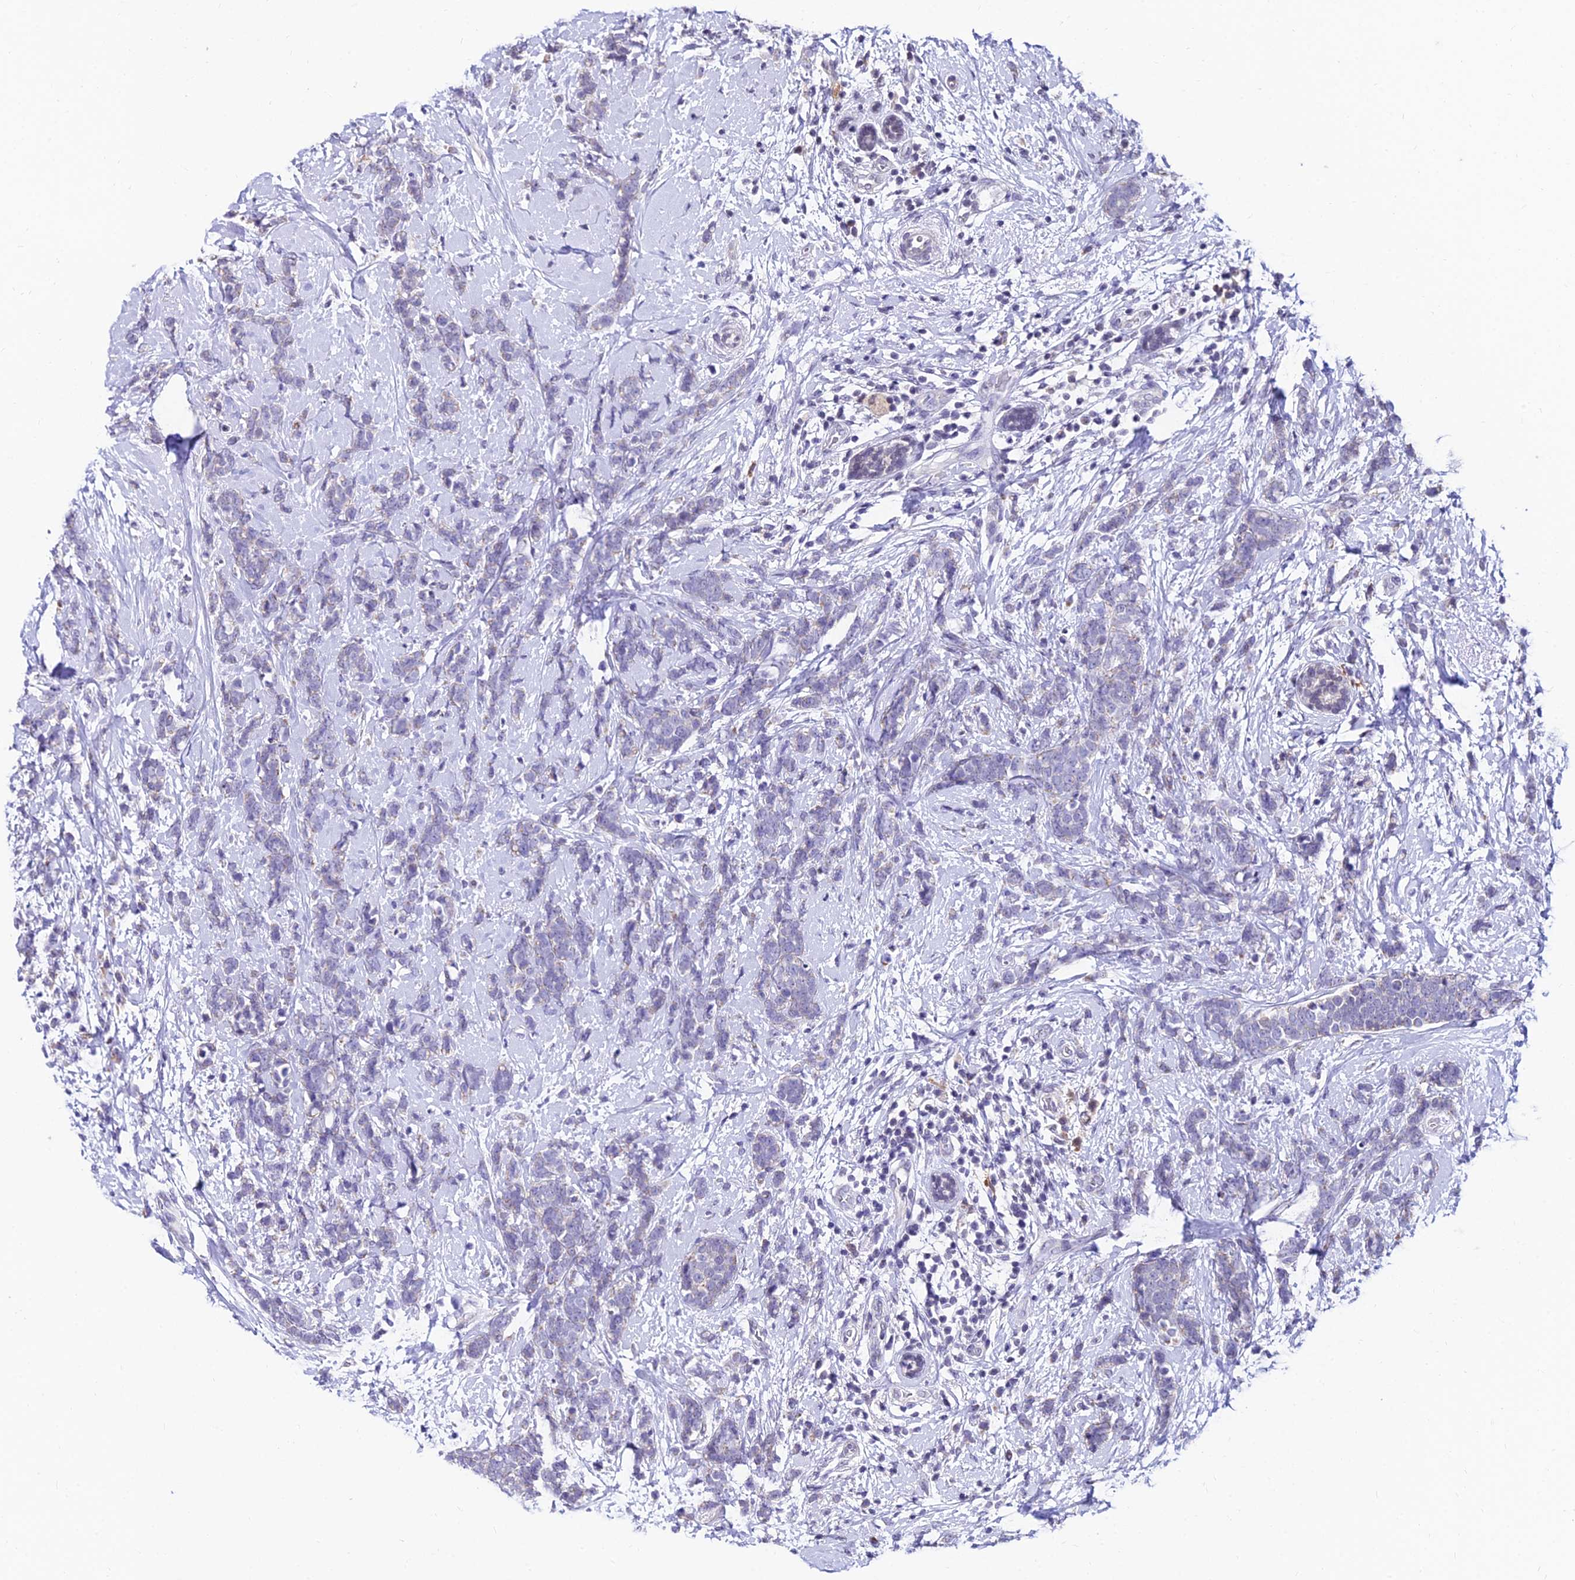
{"staining": {"intensity": "negative", "quantity": "none", "location": "none"}, "tissue": "breast cancer", "cell_type": "Tumor cells", "image_type": "cancer", "snomed": [{"axis": "morphology", "description": "Lobular carcinoma"}, {"axis": "topography", "description": "Breast"}], "caption": "An immunohistochemistry (IHC) image of breast lobular carcinoma is shown. There is no staining in tumor cells of breast lobular carcinoma. (DAB immunohistochemistry with hematoxylin counter stain).", "gene": "CDNF", "patient": {"sex": "female", "age": 58}}